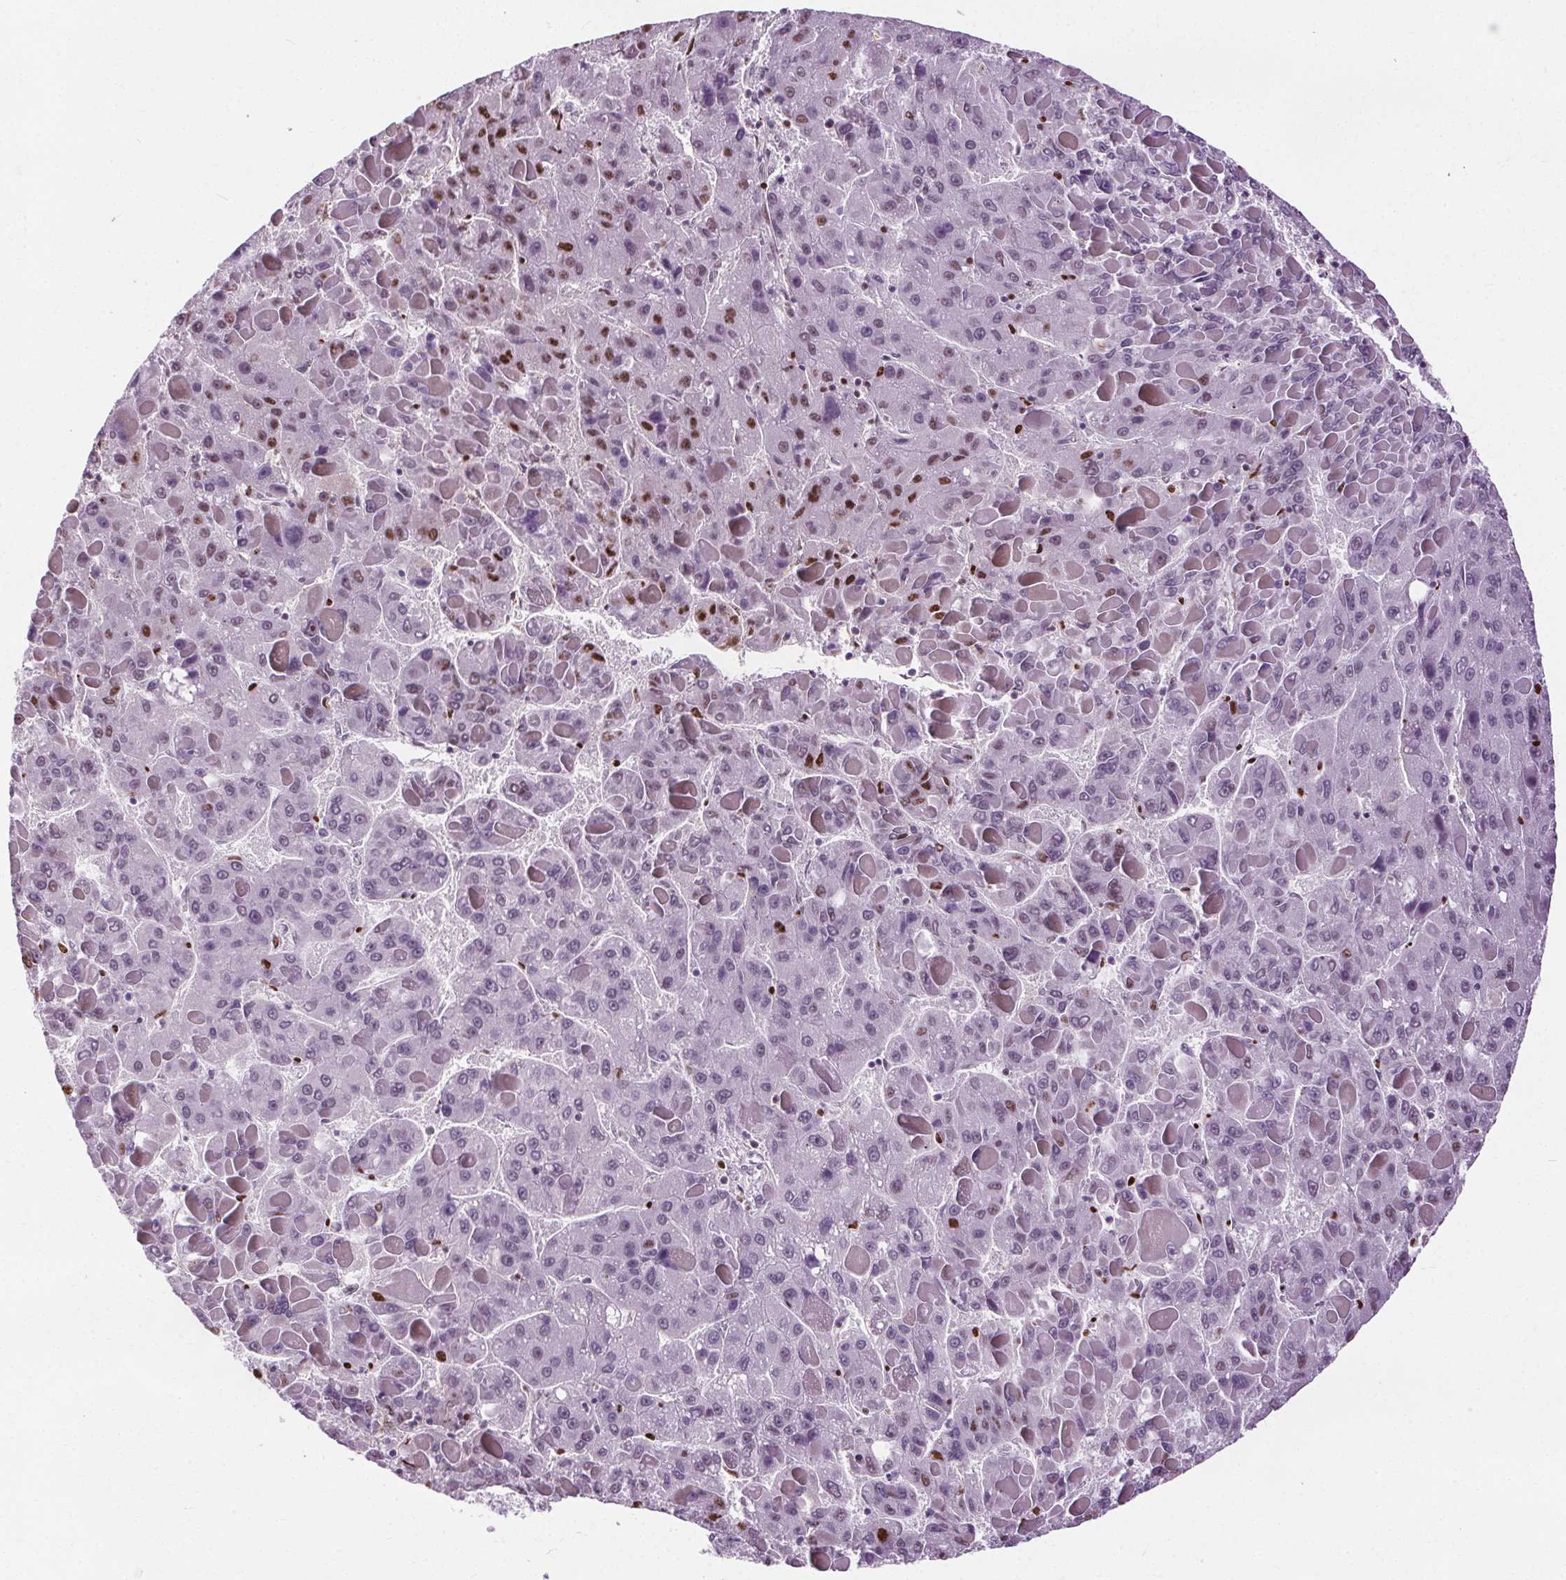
{"staining": {"intensity": "negative", "quantity": "none", "location": "none"}, "tissue": "liver cancer", "cell_type": "Tumor cells", "image_type": "cancer", "snomed": [{"axis": "morphology", "description": "Carcinoma, Hepatocellular, NOS"}, {"axis": "topography", "description": "Liver"}], "caption": "This is an IHC micrograph of liver hepatocellular carcinoma. There is no staining in tumor cells.", "gene": "CEBPA", "patient": {"sex": "female", "age": 82}}